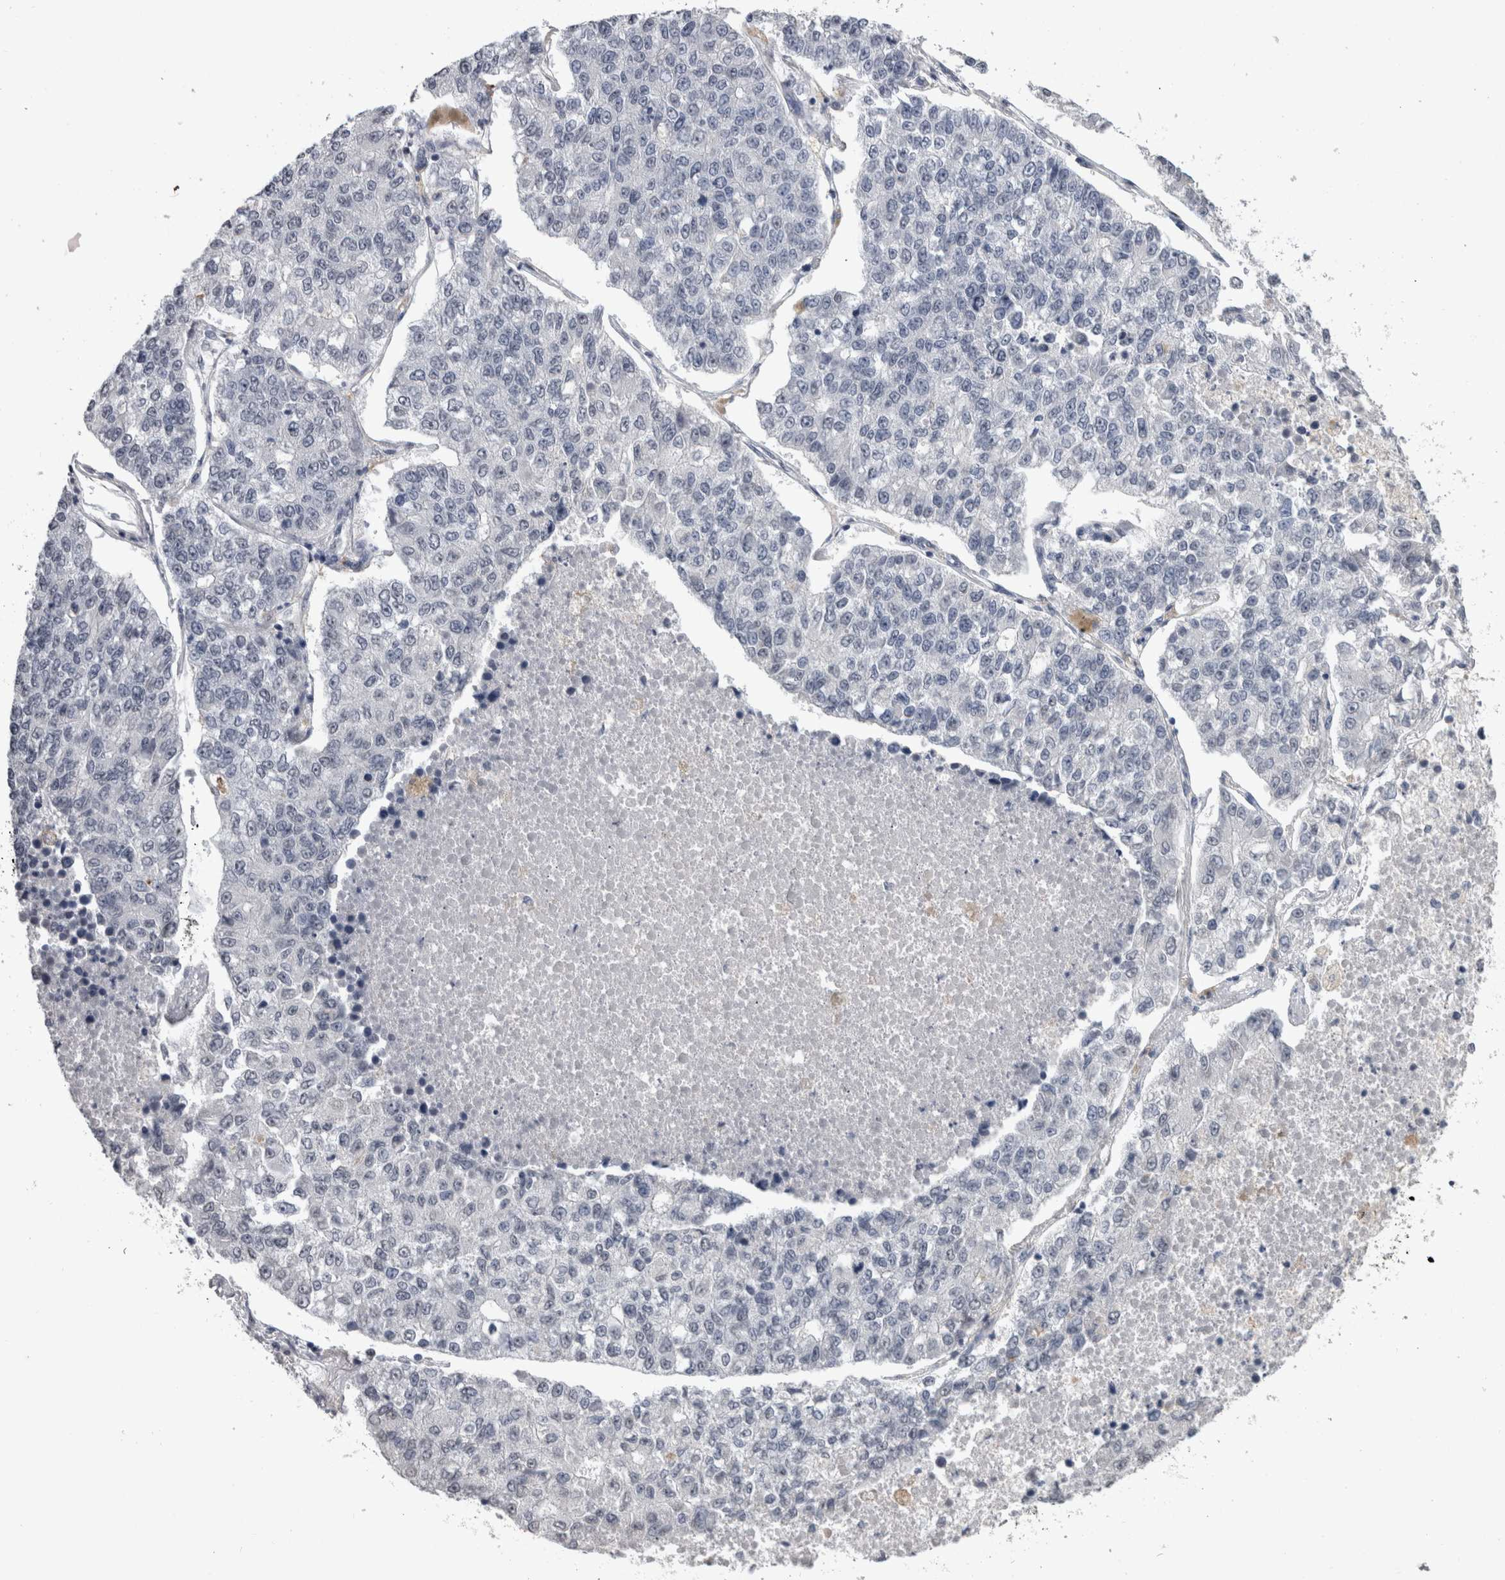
{"staining": {"intensity": "negative", "quantity": "none", "location": "none"}, "tissue": "lung cancer", "cell_type": "Tumor cells", "image_type": "cancer", "snomed": [{"axis": "morphology", "description": "Adenocarcinoma, NOS"}, {"axis": "topography", "description": "Lung"}], "caption": "The micrograph reveals no staining of tumor cells in lung cancer (adenocarcinoma). Brightfield microscopy of IHC stained with DAB (brown) and hematoxylin (blue), captured at high magnification.", "gene": "PAX5", "patient": {"sex": "male", "age": 49}}